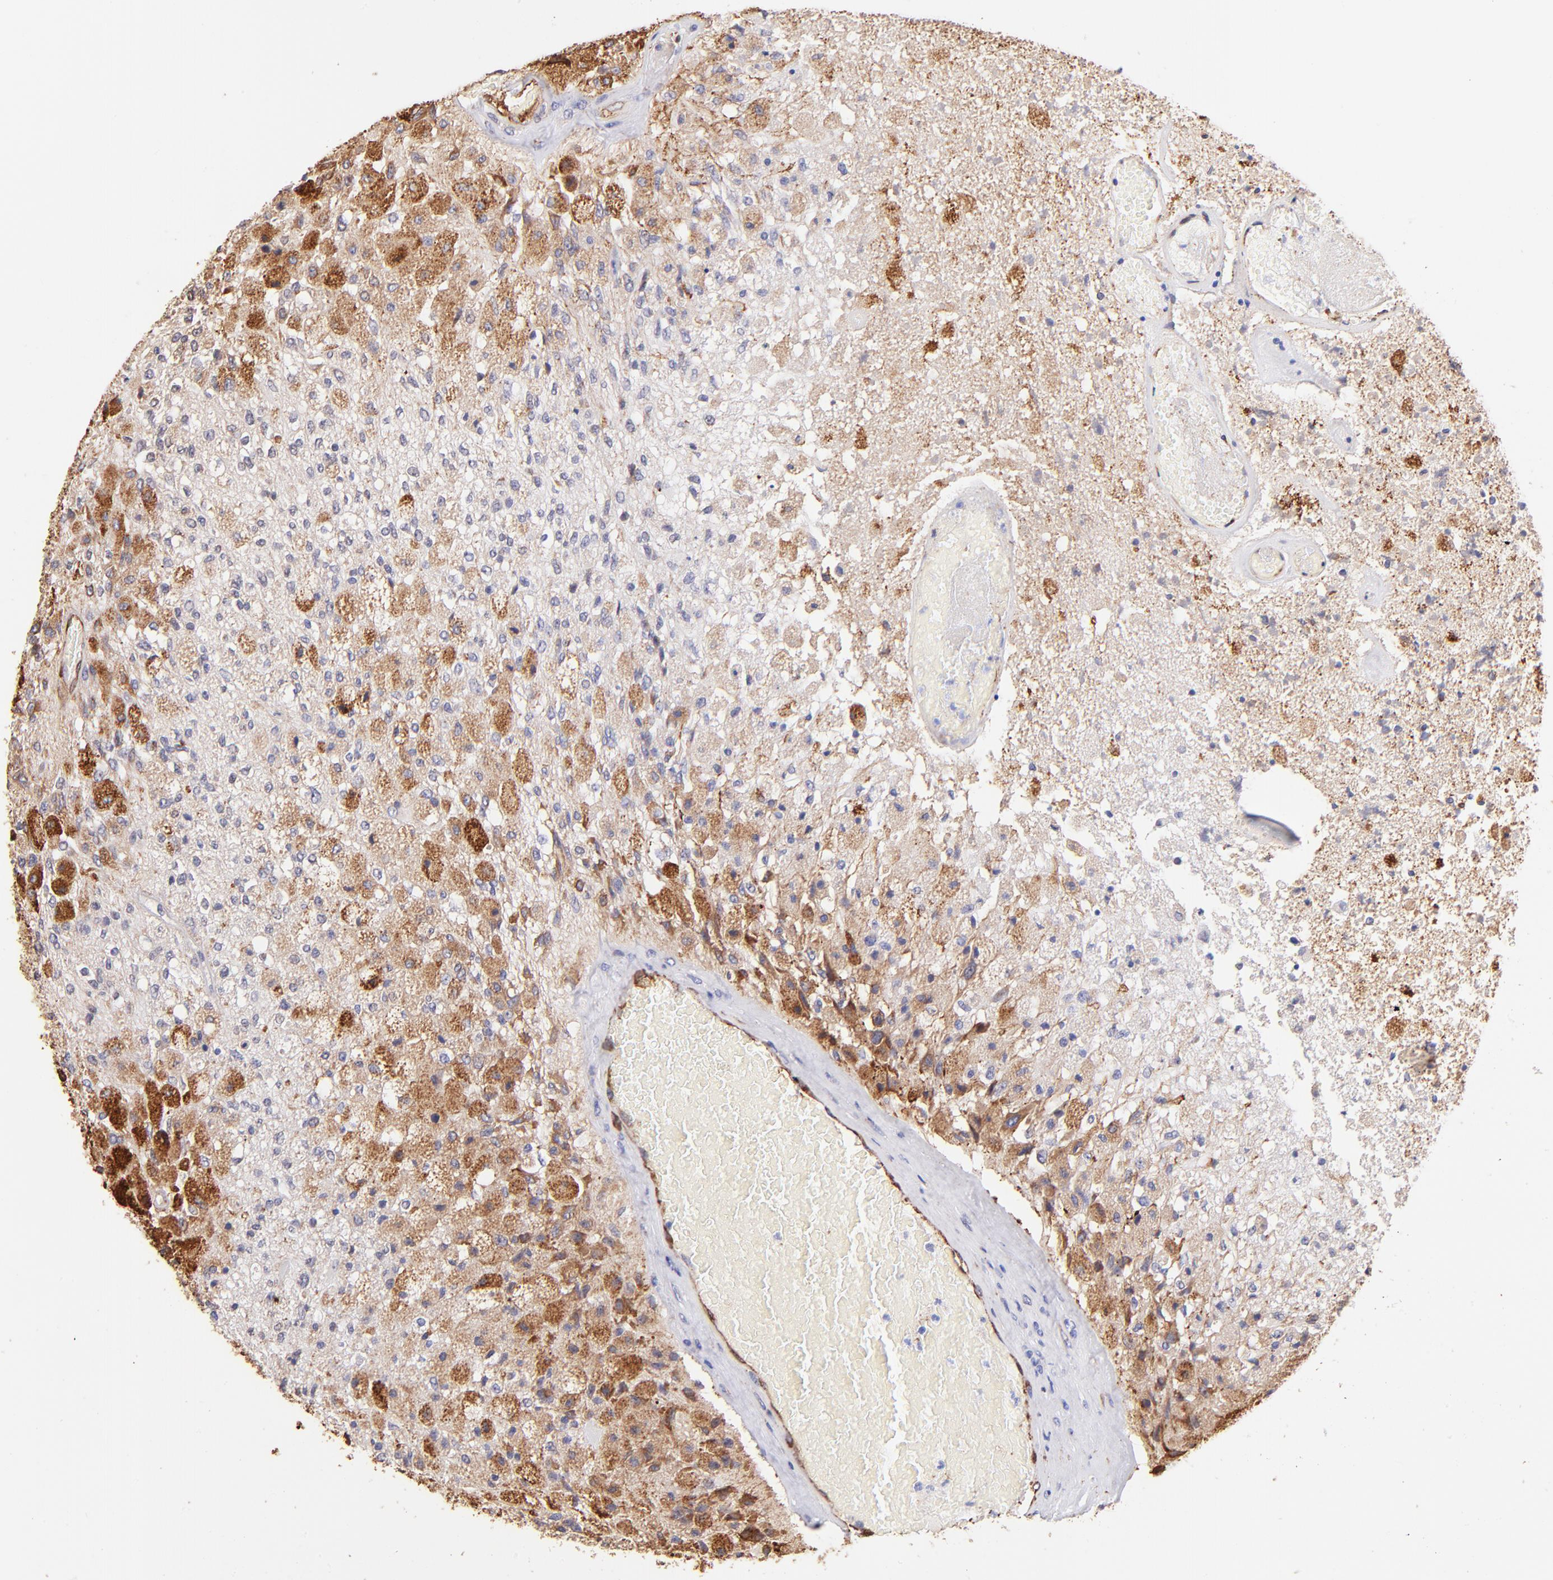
{"staining": {"intensity": "strong", "quantity": "25%-75%", "location": "cytoplasmic/membranous"}, "tissue": "glioma", "cell_type": "Tumor cells", "image_type": "cancer", "snomed": [{"axis": "morphology", "description": "Normal tissue, NOS"}, {"axis": "morphology", "description": "Glioma, malignant, High grade"}, {"axis": "topography", "description": "Cerebral cortex"}], "caption": "Malignant high-grade glioma stained with a brown dye exhibits strong cytoplasmic/membranous positive positivity in approximately 25%-75% of tumor cells.", "gene": "SPARC", "patient": {"sex": "male", "age": 77}}